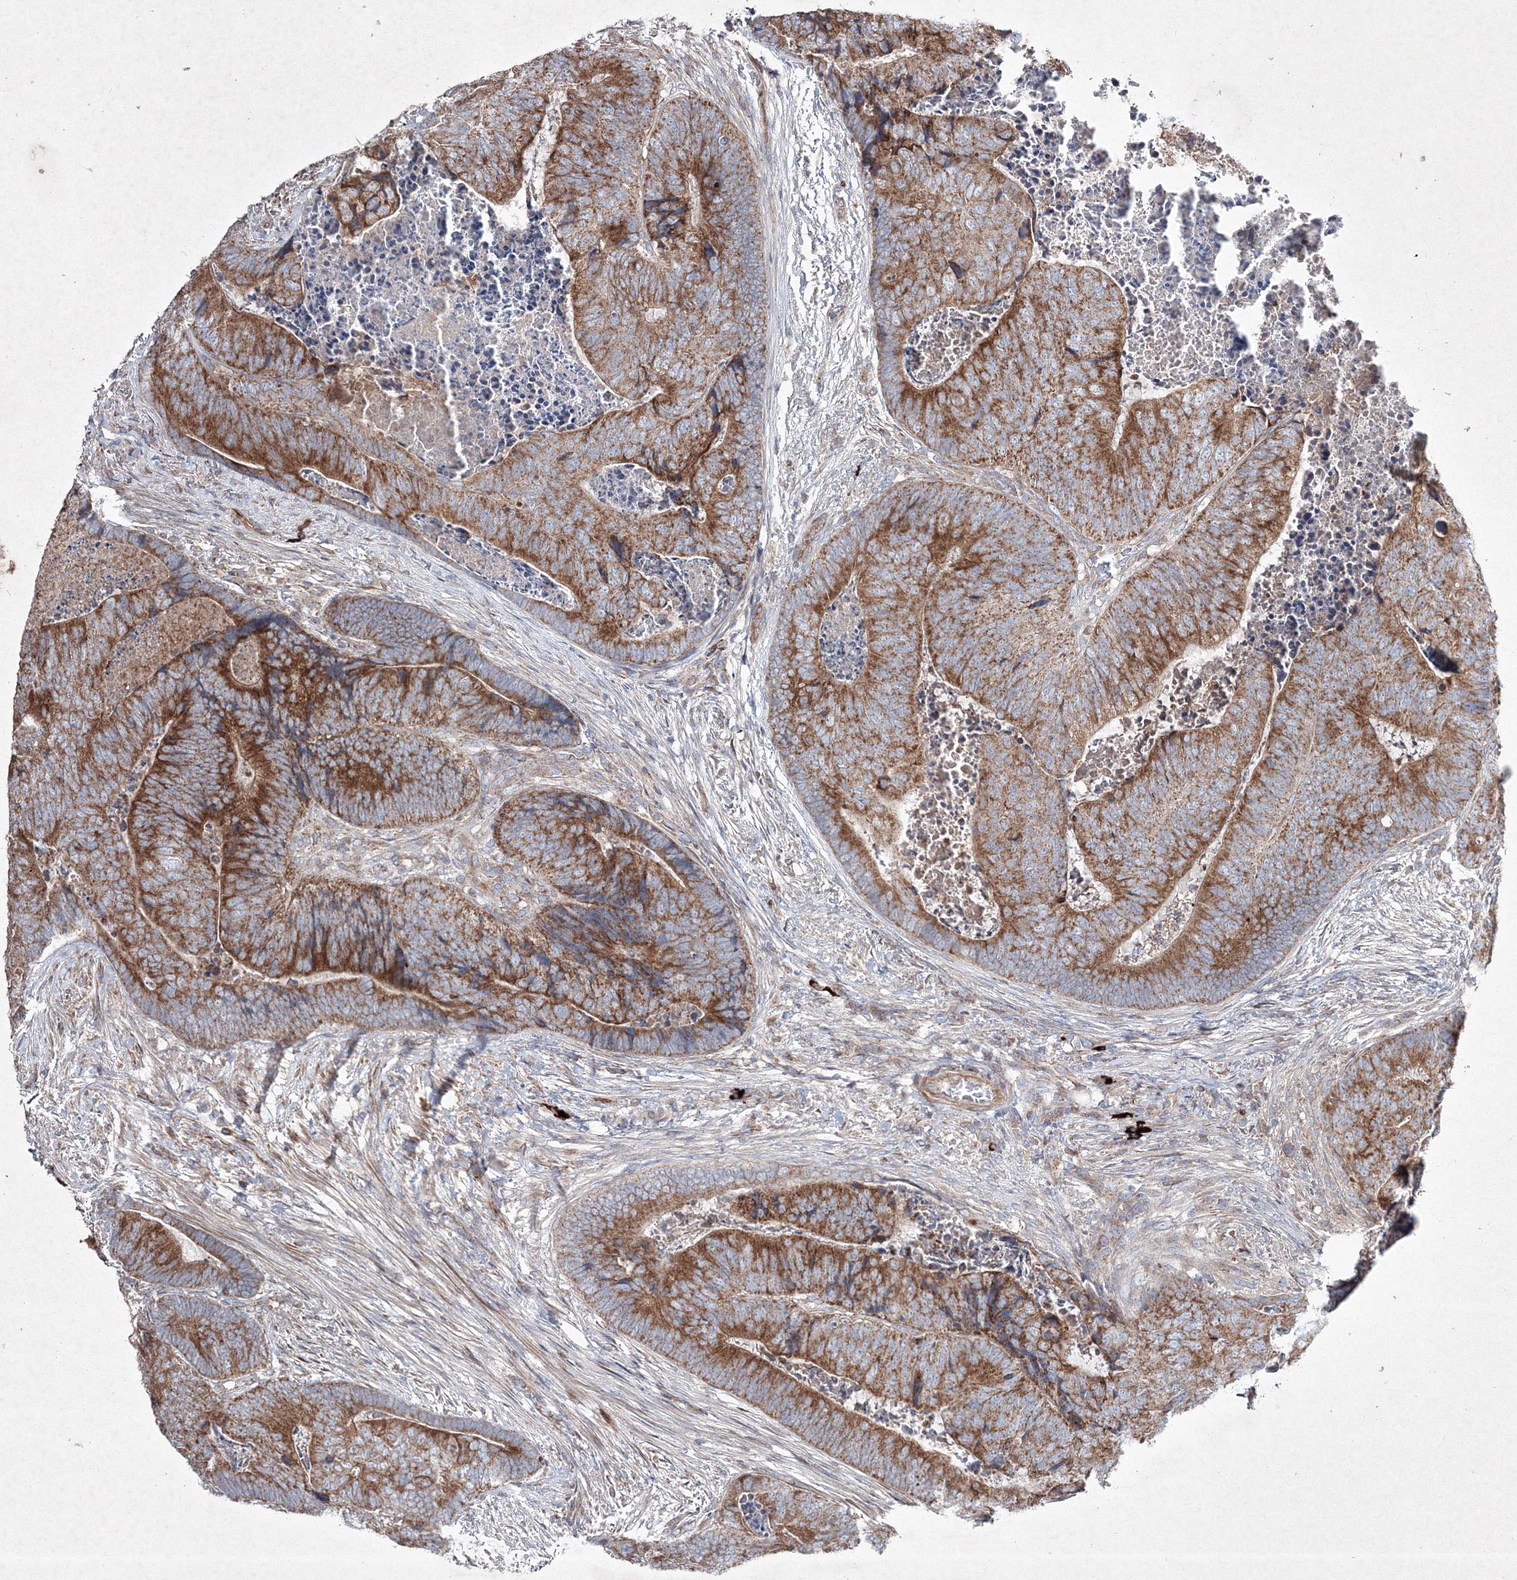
{"staining": {"intensity": "strong", "quantity": ">75%", "location": "cytoplasmic/membranous"}, "tissue": "colorectal cancer", "cell_type": "Tumor cells", "image_type": "cancer", "snomed": [{"axis": "morphology", "description": "Adenocarcinoma, NOS"}, {"axis": "topography", "description": "Colon"}], "caption": "Colorectal cancer (adenocarcinoma) tissue displays strong cytoplasmic/membranous positivity in approximately >75% of tumor cells, visualized by immunohistochemistry.", "gene": "GFM1", "patient": {"sex": "female", "age": 67}}